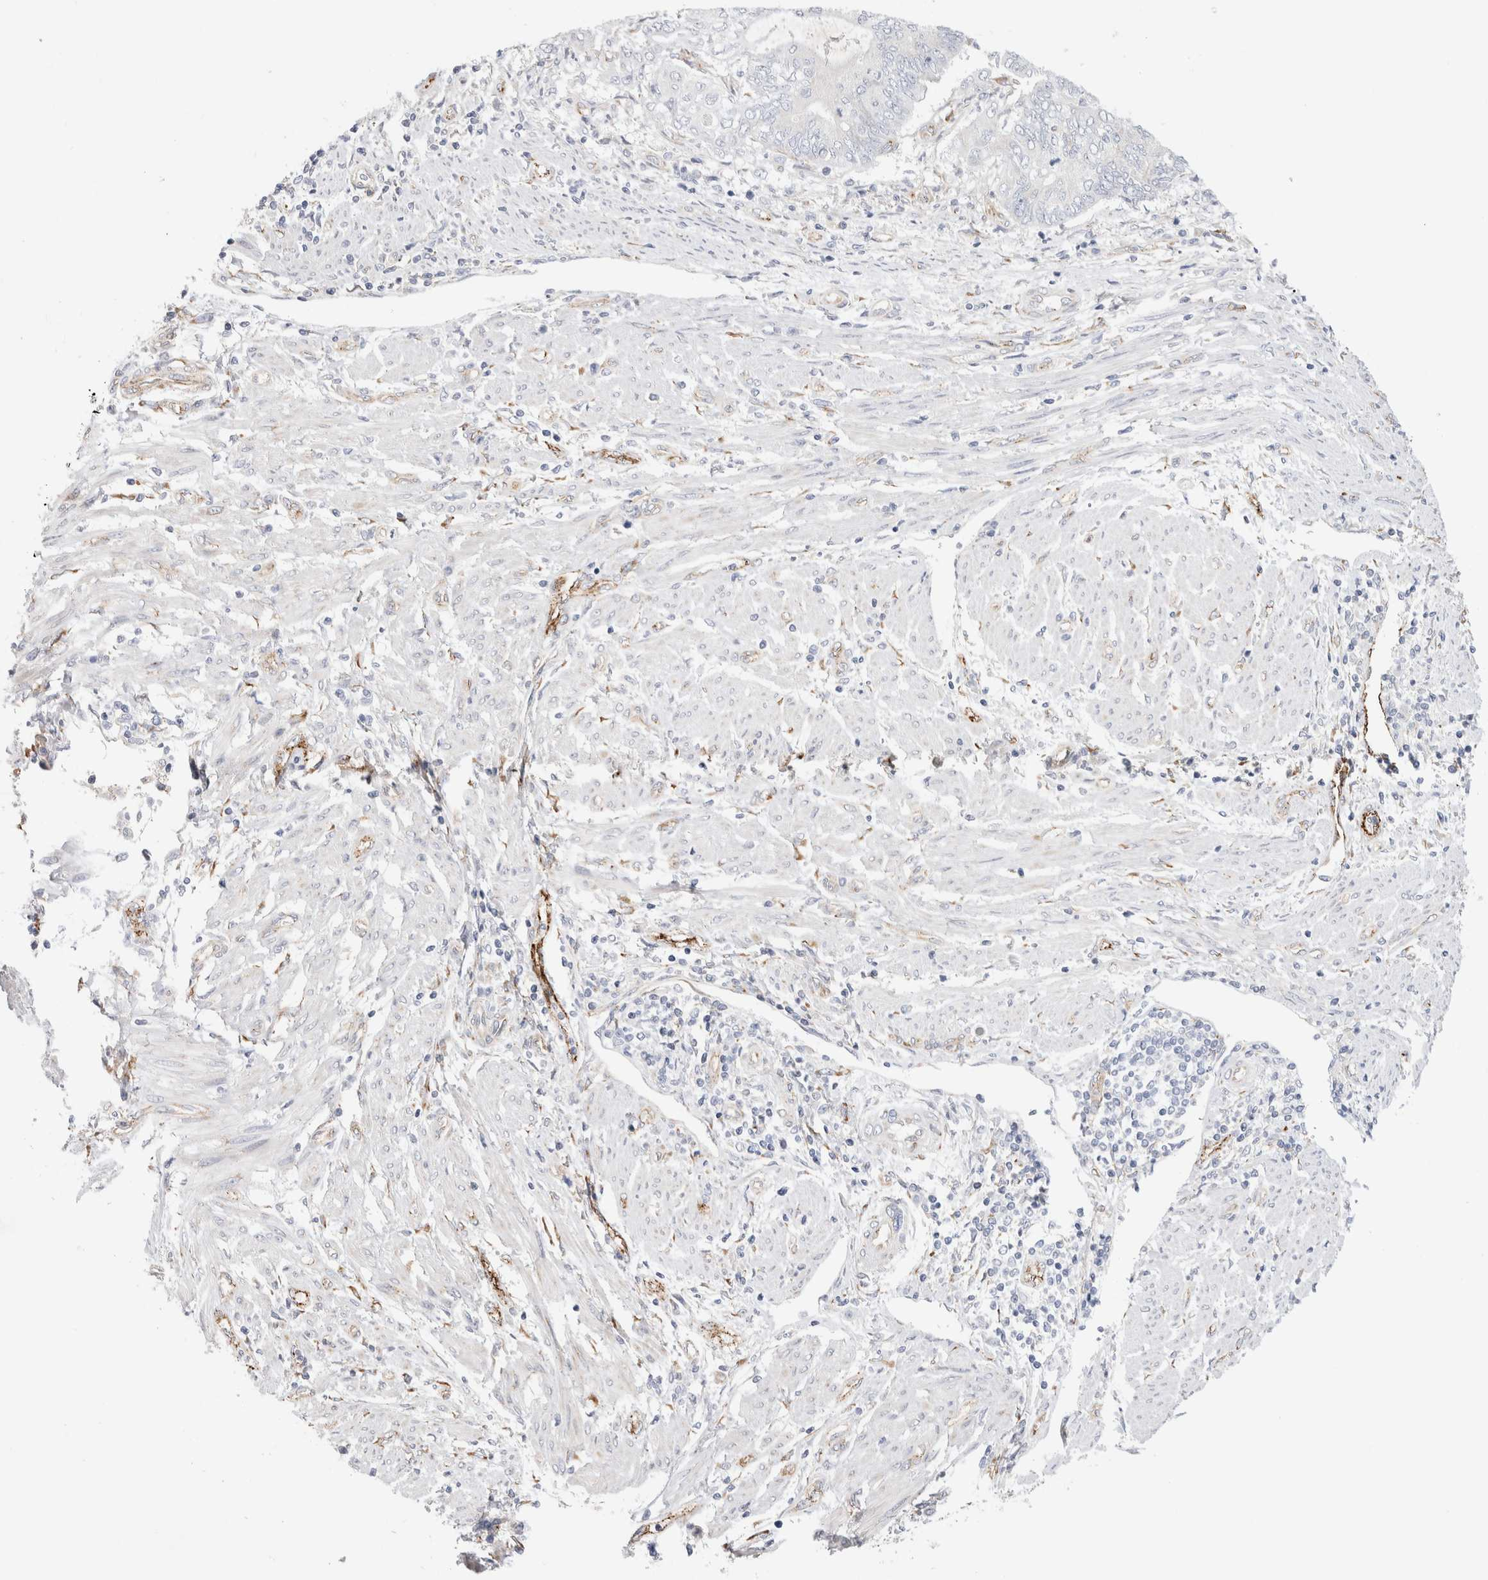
{"staining": {"intensity": "negative", "quantity": "none", "location": "none"}, "tissue": "endometrial cancer", "cell_type": "Tumor cells", "image_type": "cancer", "snomed": [{"axis": "morphology", "description": "Adenocarcinoma, NOS"}, {"axis": "topography", "description": "Uterus"}, {"axis": "topography", "description": "Endometrium"}], "caption": "IHC histopathology image of human endometrial cancer (adenocarcinoma) stained for a protein (brown), which reveals no staining in tumor cells. (Stains: DAB (3,3'-diaminobenzidine) immunohistochemistry (IHC) with hematoxylin counter stain, Microscopy: brightfield microscopy at high magnification).", "gene": "CNPY4", "patient": {"sex": "female", "age": 70}}